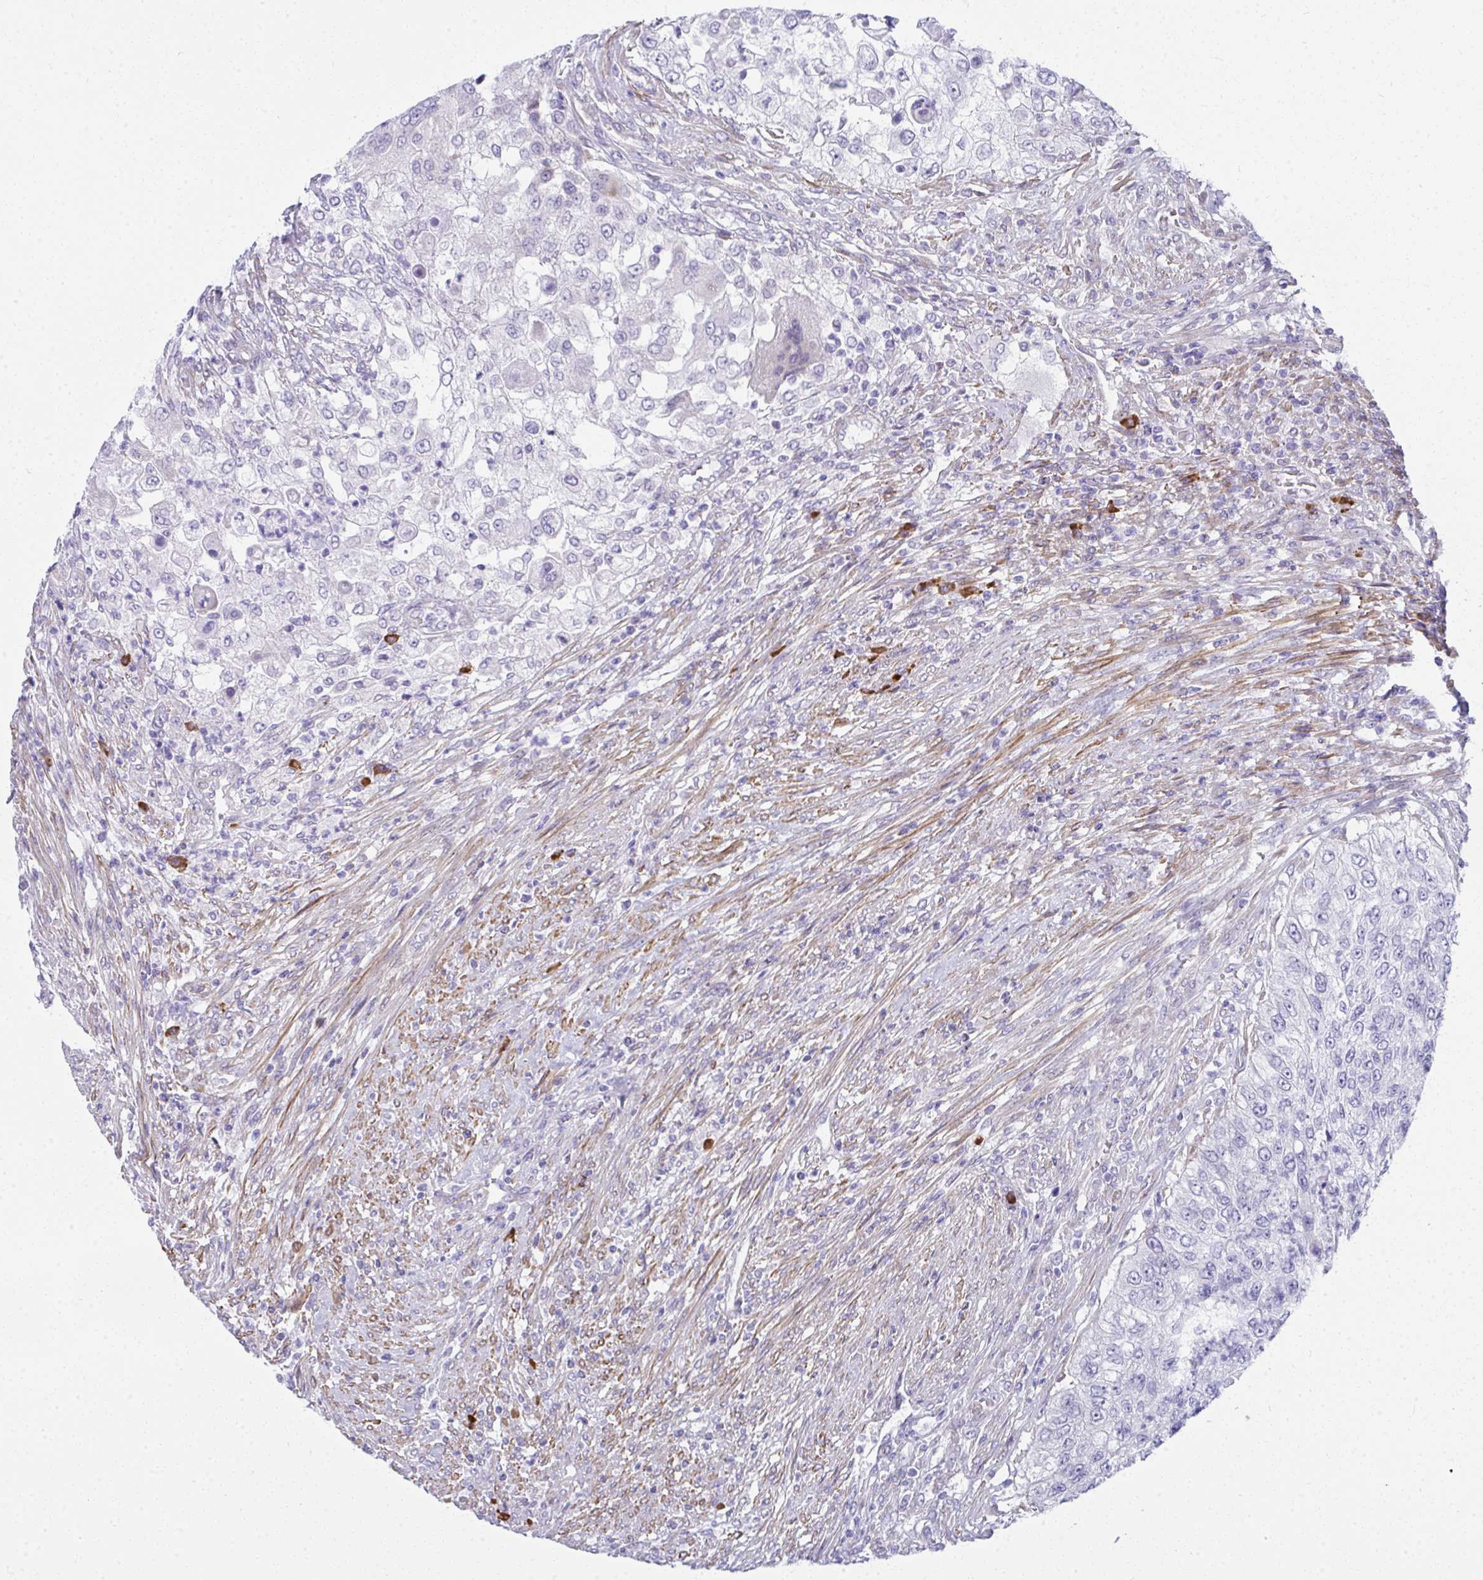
{"staining": {"intensity": "negative", "quantity": "none", "location": "none"}, "tissue": "urothelial cancer", "cell_type": "Tumor cells", "image_type": "cancer", "snomed": [{"axis": "morphology", "description": "Urothelial carcinoma, High grade"}, {"axis": "topography", "description": "Urinary bladder"}], "caption": "The histopathology image reveals no staining of tumor cells in urothelial cancer.", "gene": "PUS7L", "patient": {"sex": "female", "age": 60}}